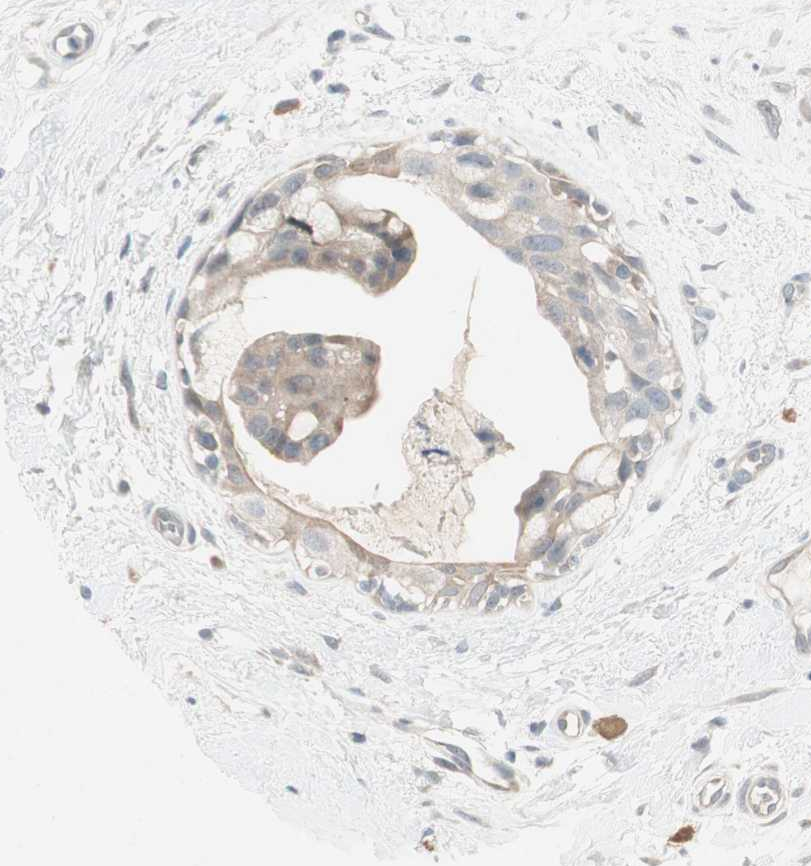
{"staining": {"intensity": "weak", "quantity": "<25%", "location": "cytoplasmic/membranous"}, "tissue": "breast cancer", "cell_type": "Tumor cells", "image_type": "cancer", "snomed": [{"axis": "morphology", "description": "Duct carcinoma"}, {"axis": "topography", "description": "Breast"}], "caption": "This photomicrograph is of breast infiltrating ductal carcinoma stained with IHC to label a protein in brown with the nuclei are counter-stained blue. There is no positivity in tumor cells.", "gene": "RTL6", "patient": {"sex": "female", "age": 40}}